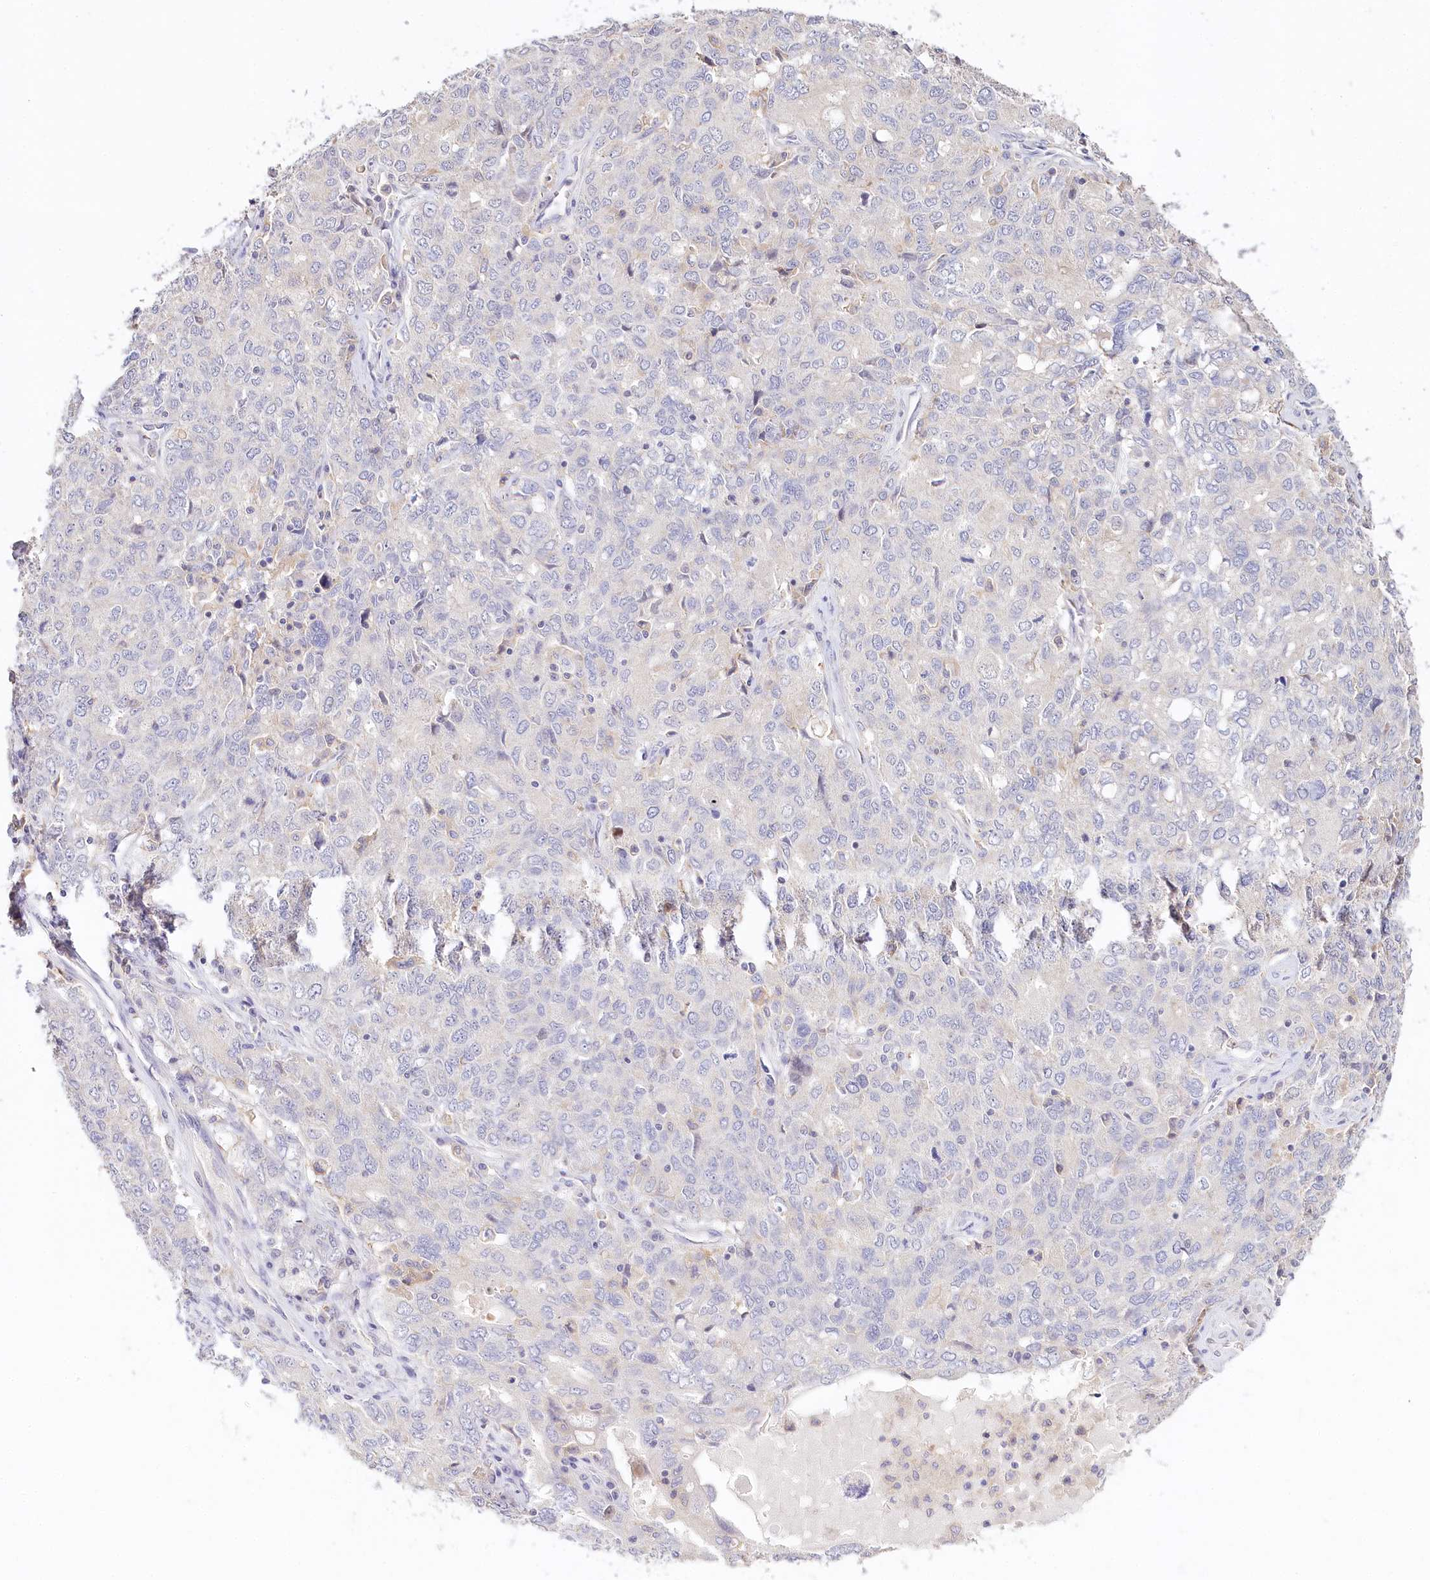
{"staining": {"intensity": "negative", "quantity": "none", "location": "none"}, "tissue": "ovarian cancer", "cell_type": "Tumor cells", "image_type": "cancer", "snomed": [{"axis": "morphology", "description": "Carcinoma, endometroid"}, {"axis": "topography", "description": "Ovary"}], "caption": "Protein analysis of ovarian endometroid carcinoma displays no significant positivity in tumor cells. (DAB (3,3'-diaminobenzidine) immunohistochemistry, high magnification).", "gene": "DAPK1", "patient": {"sex": "female", "age": 62}}